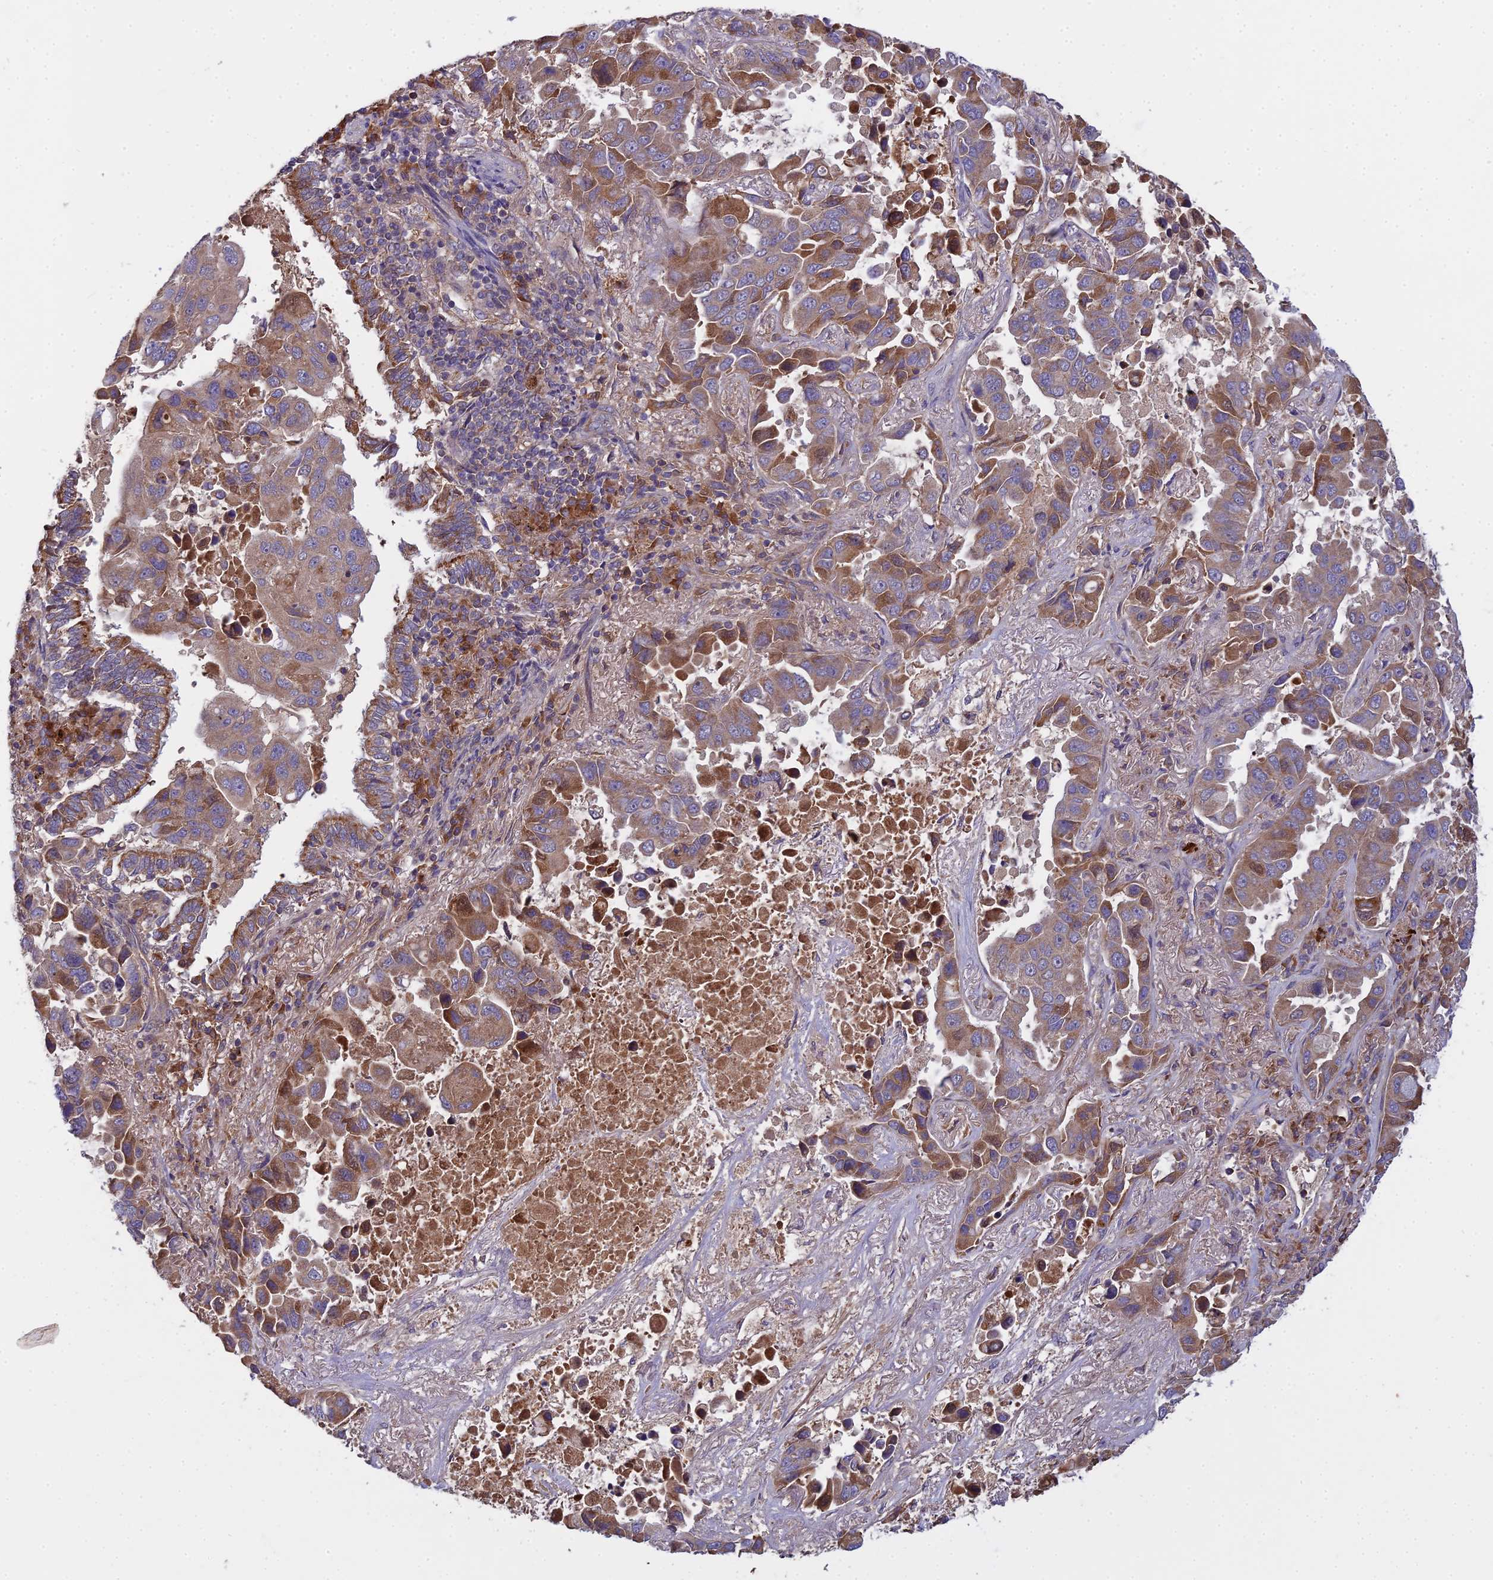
{"staining": {"intensity": "moderate", "quantity": ">75%", "location": "cytoplasmic/membranous"}, "tissue": "lung cancer", "cell_type": "Tumor cells", "image_type": "cancer", "snomed": [{"axis": "morphology", "description": "Adenocarcinoma, NOS"}, {"axis": "topography", "description": "Lung"}], "caption": "Human lung cancer (adenocarcinoma) stained for a protein (brown) shows moderate cytoplasmic/membranous positive positivity in about >75% of tumor cells.", "gene": "CCDC167", "patient": {"sex": "male", "age": 64}}